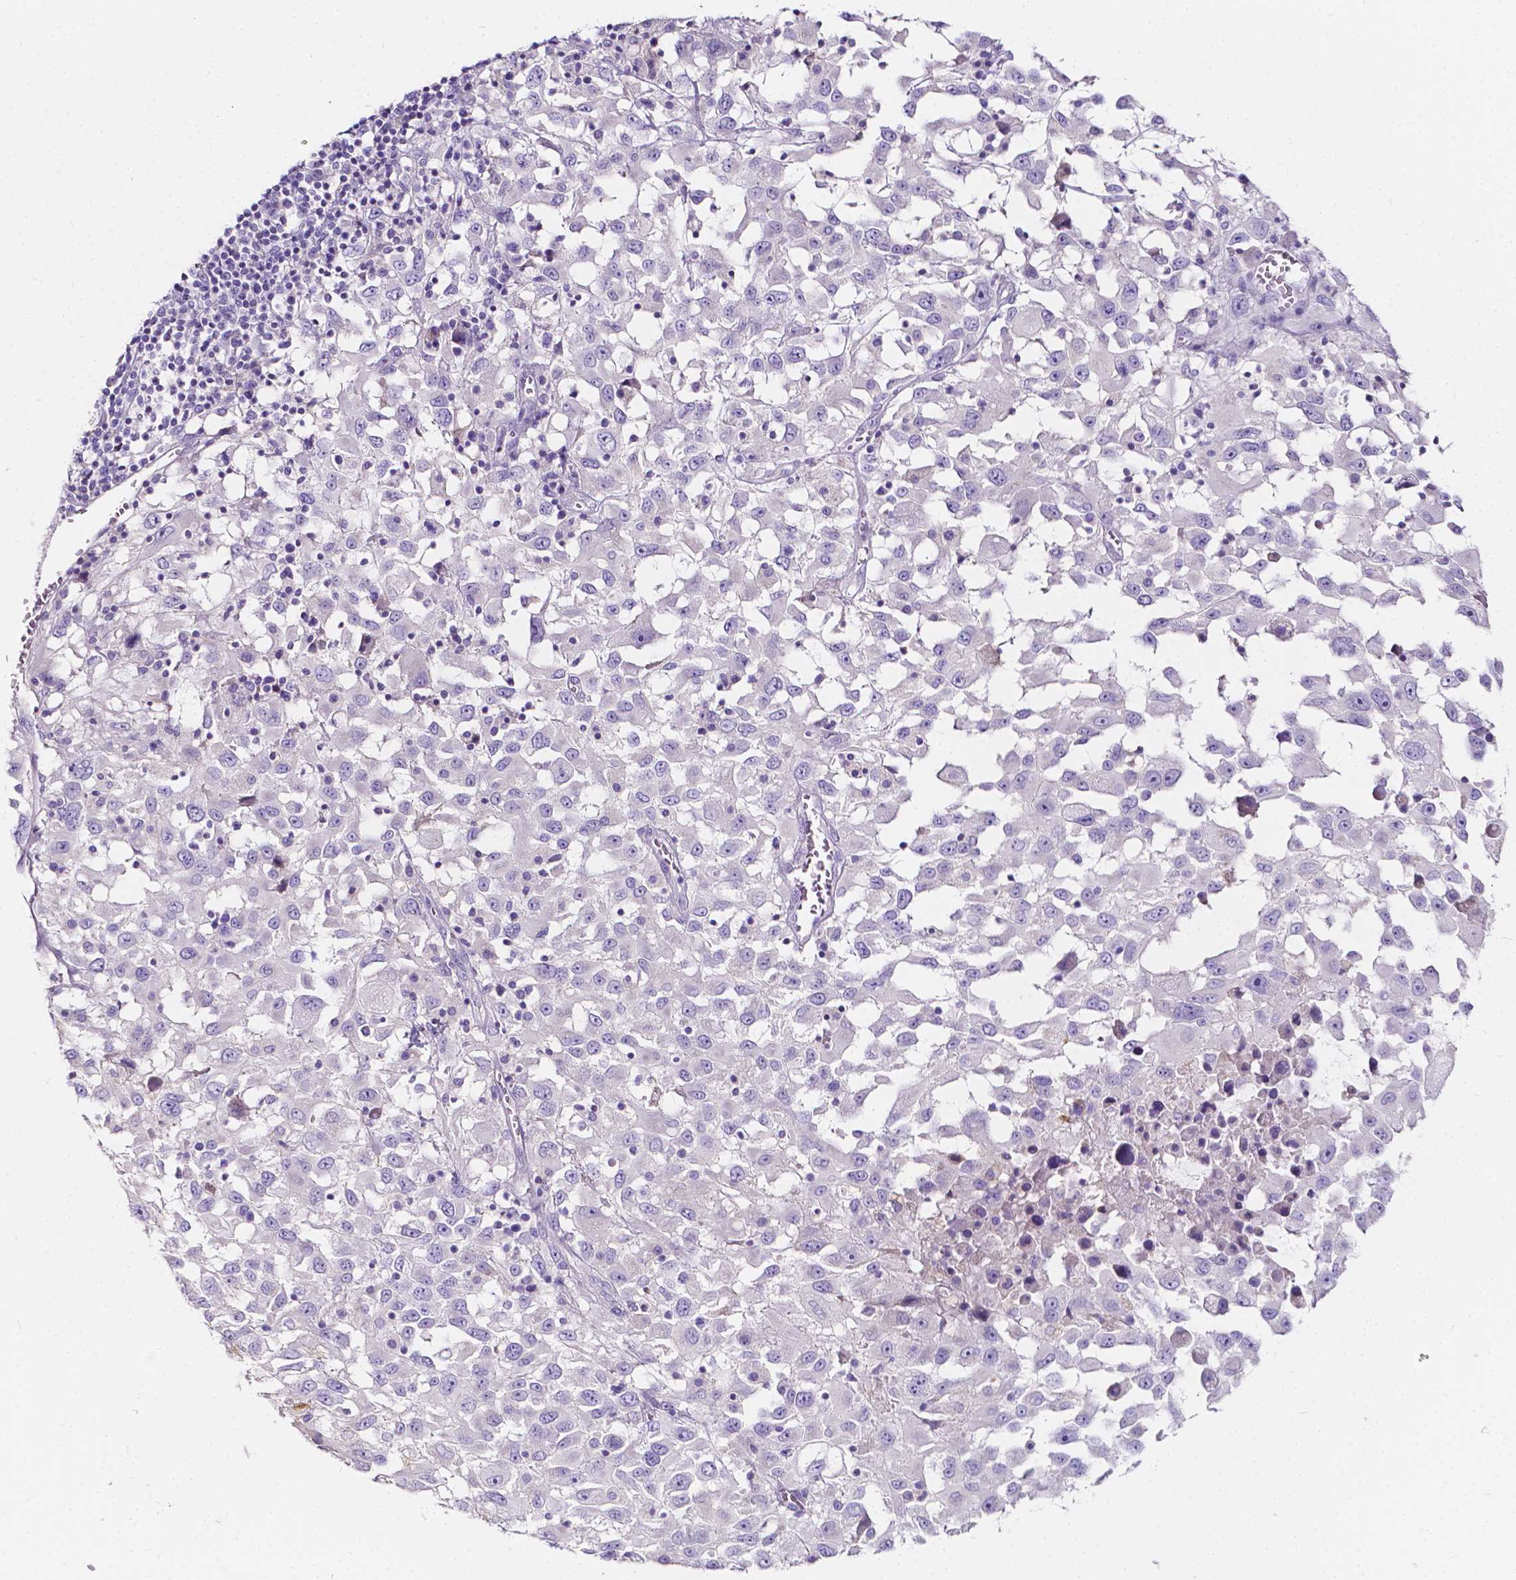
{"staining": {"intensity": "negative", "quantity": "none", "location": "none"}, "tissue": "melanoma", "cell_type": "Tumor cells", "image_type": "cancer", "snomed": [{"axis": "morphology", "description": "Malignant melanoma, Metastatic site"}, {"axis": "topography", "description": "Soft tissue"}], "caption": "This is an immunohistochemistry (IHC) photomicrograph of malignant melanoma (metastatic site). There is no staining in tumor cells.", "gene": "CLSTN2", "patient": {"sex": "male", "age": 50}}